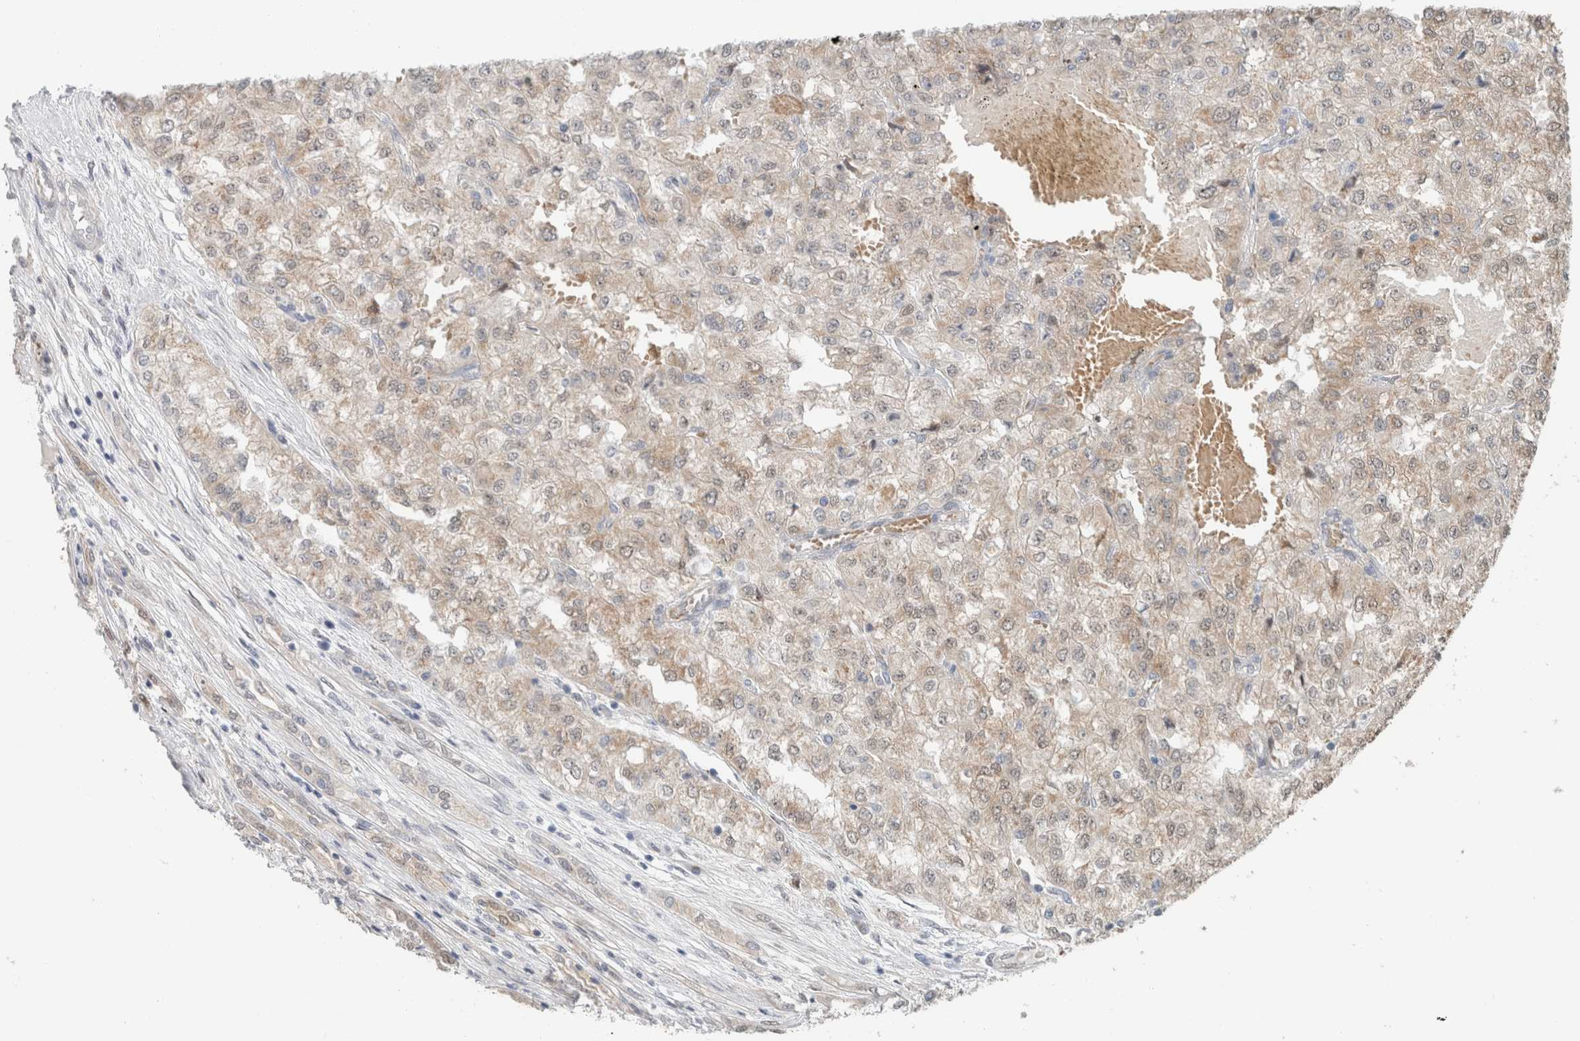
{"staining": {"intensity": "weak", "quantity": ">75%", "location": "cytoplasmic/membranous"}, "tissue": "renal cancer", "cell_type": "Tumor cells", "image_type": "cancer", "snomed": [{"axis": "morphology", "description": "Adenocarcinoma, NOS"}, {"axis": "topography", "description": "Kidney"}], "caption": "DAB immunohistochemical staining of adenocarcinoma (renal) demonstrates weak cytoplasmic/membranous protein positivity in about >75% of tumor cells.", "gene": "CRAT", "patient": {"sex": "female", "age": 54}}